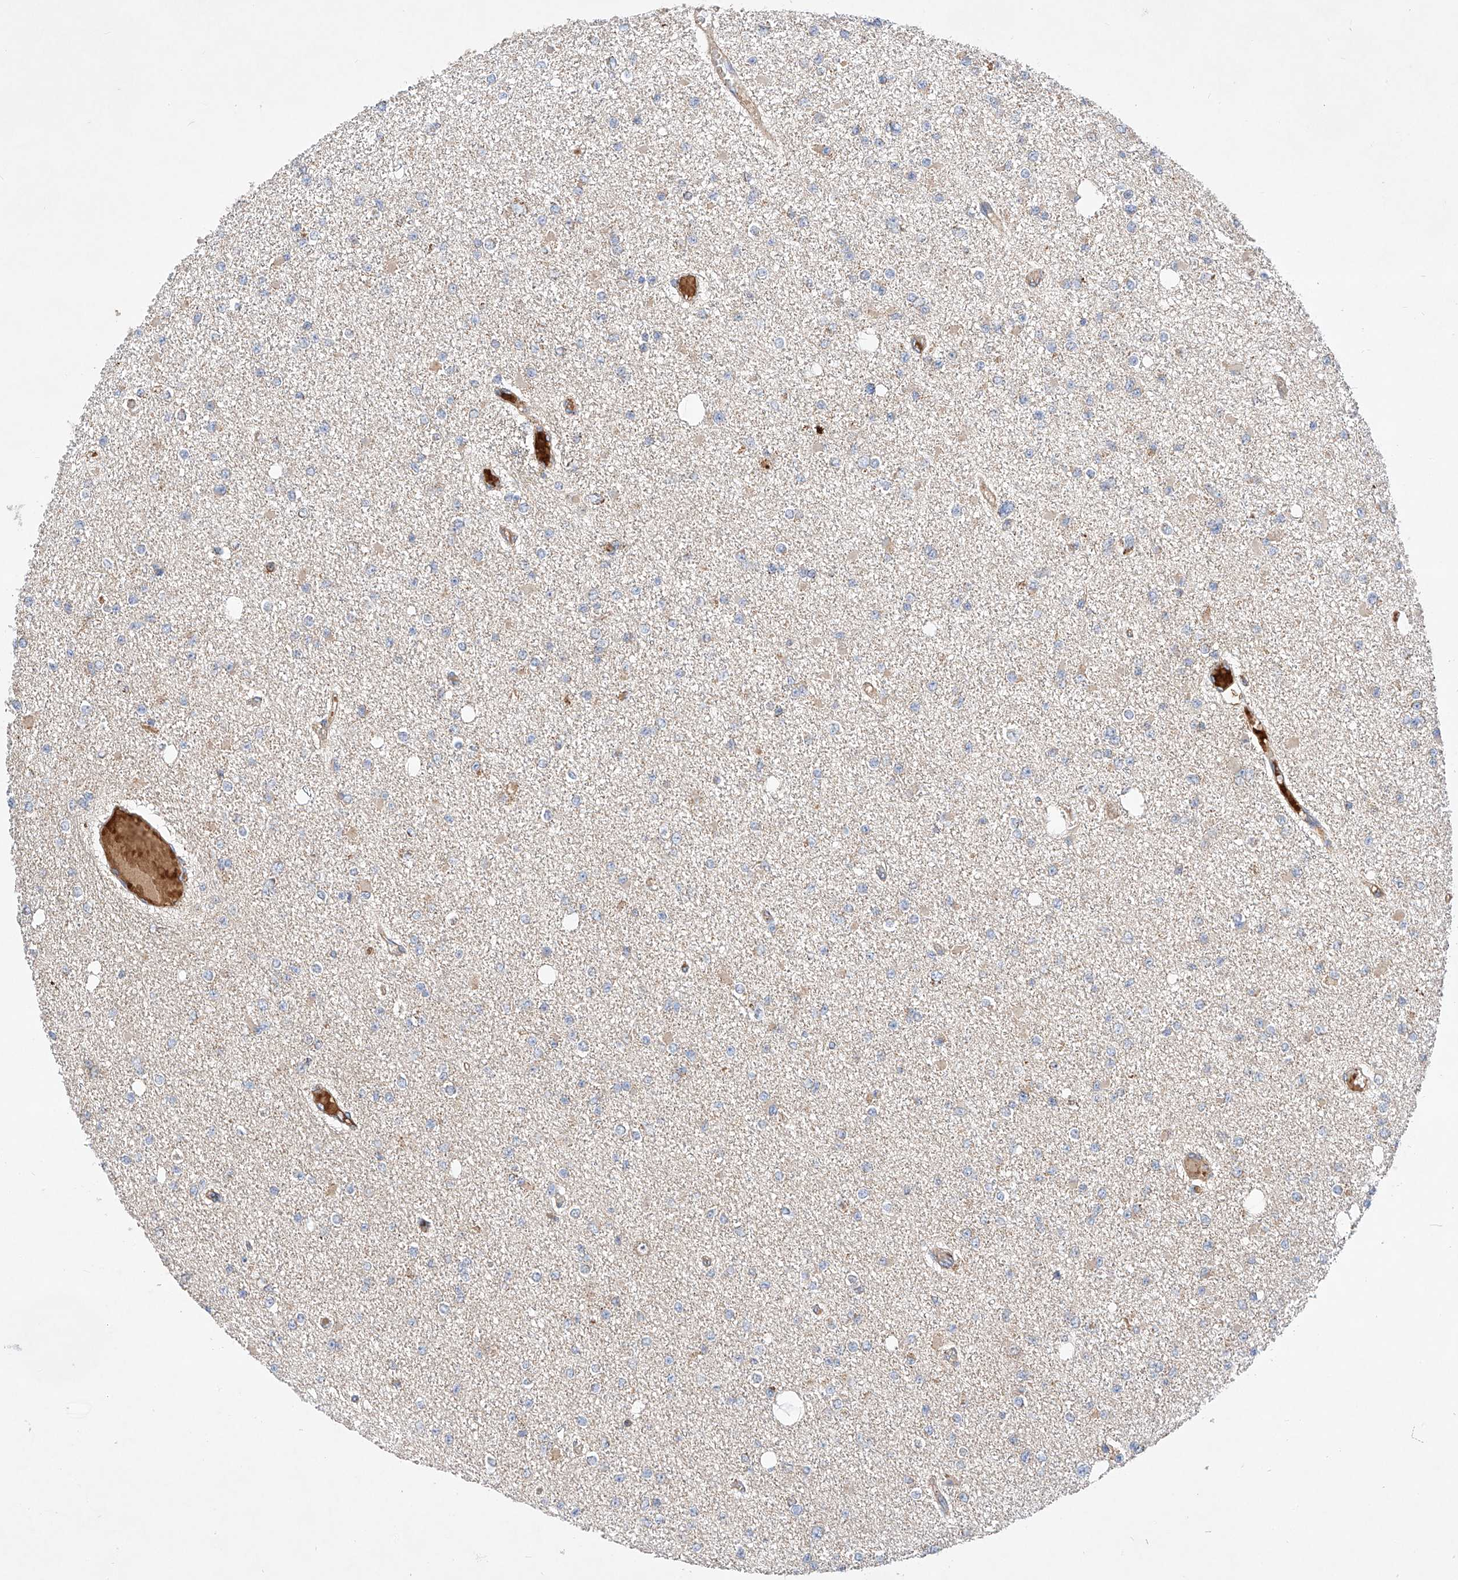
{"staining": {"intensity": "negative", "quantity": "none", "location": "none"}, "tissue": "glioma", "cell_type": "Tumor cells", "image_type": "cancer", "snomed": [{"axis": "morphology", "description": "Glioma, malignant, Low grade"}, {"axis": "topography", "description": "Brain"}], "caption": "A high-resolution micrograph shows immunohistochemistry (IHC) staining of glioma, which displays no significant expression in tumor cells. Brightfield microscopy of immunohistochemistry stained with DAB (3,3'-diaminobenzidine) (brown) and hematoxylin (blue), captured at high magnification.", "gene": "NR1D1", "patient": {"sex": "female", "age": 22}}